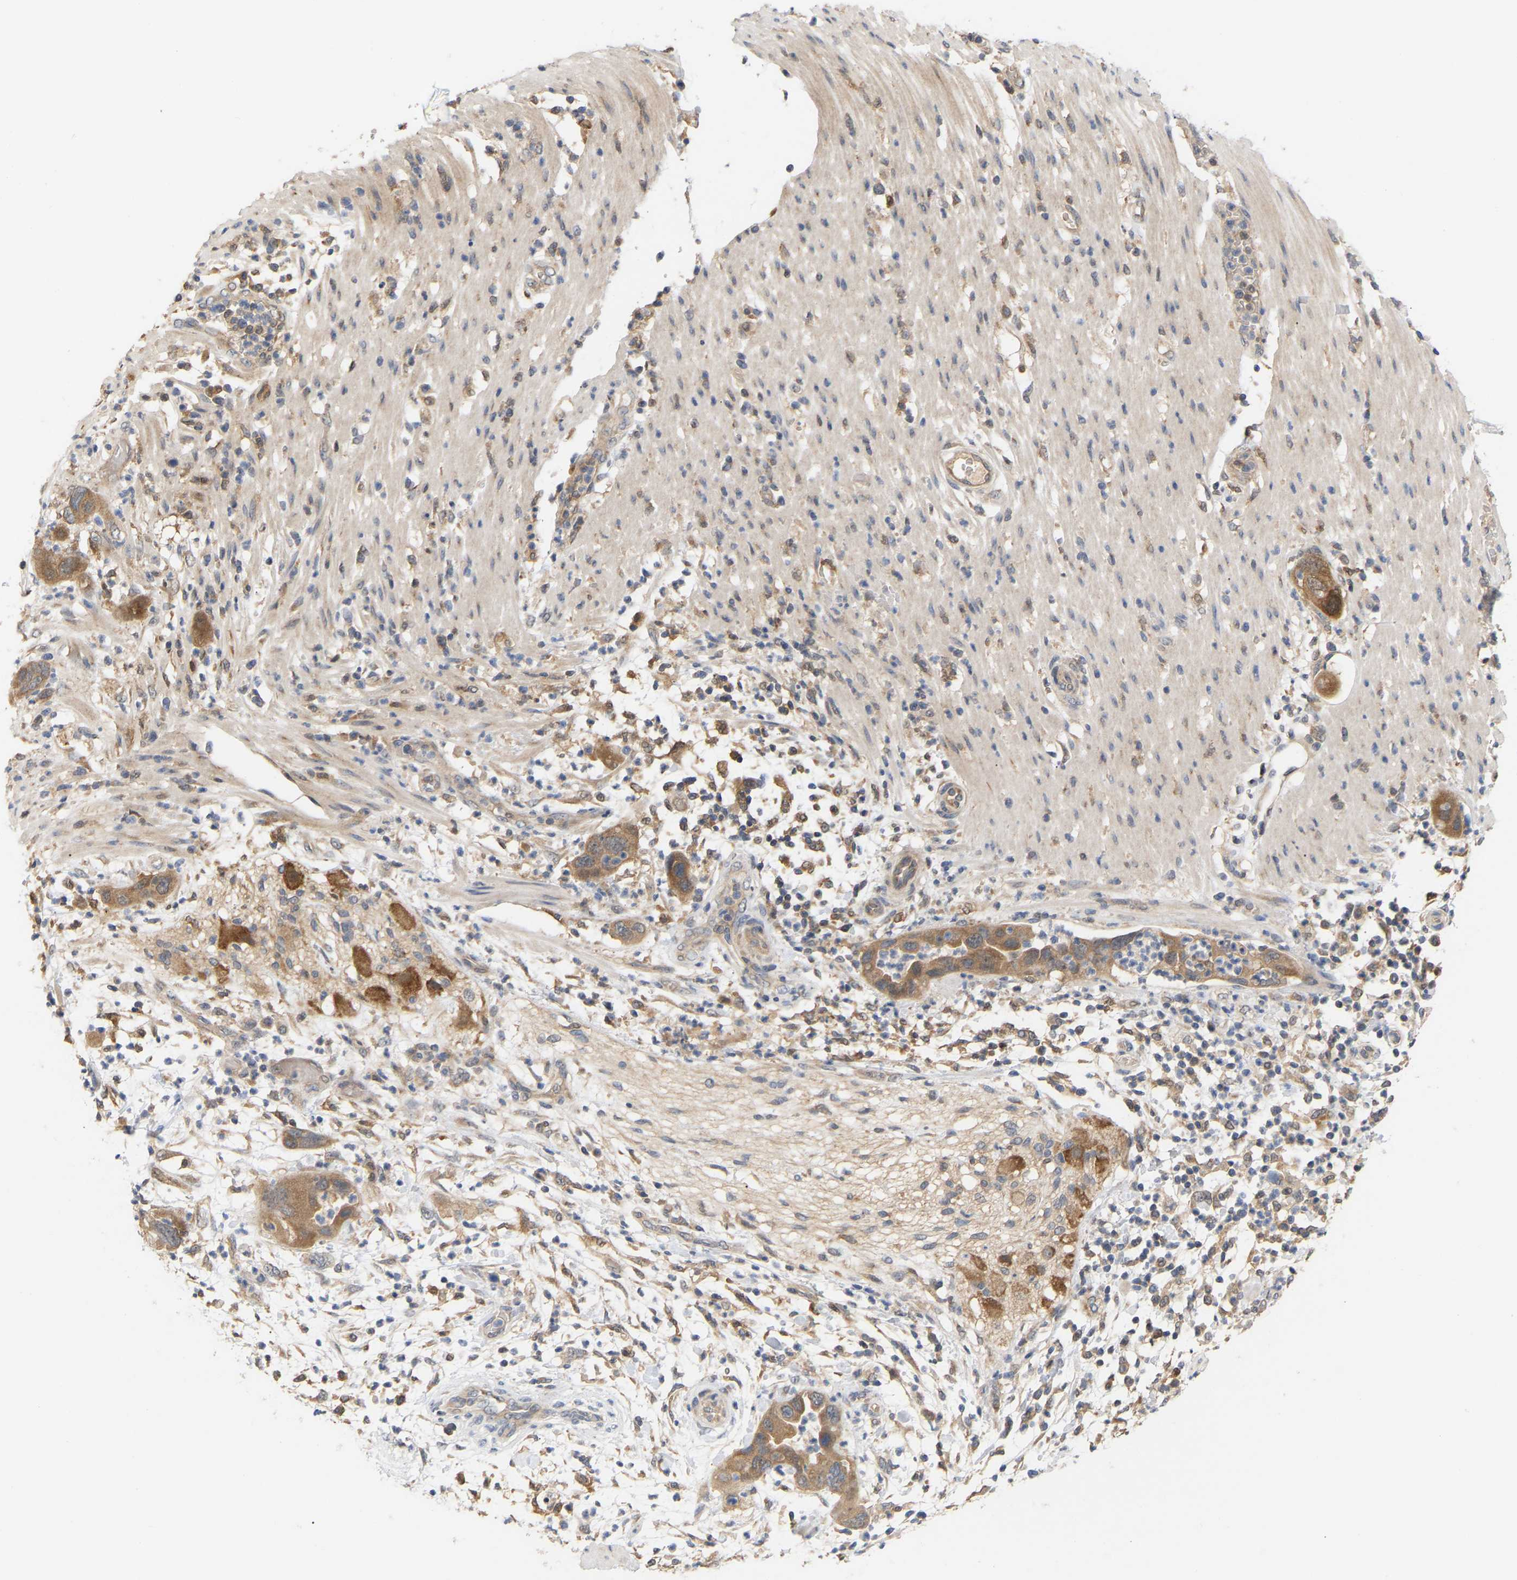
{"staining": {"intensity": "moderate", "quantity": ">75%", "location": "cytoplasmic/membranous"}, "tissue": "pancreatic cancer", "cell_type": "Tumor cells", "image_type": "cancer", "snomed": [{"axis": "morphology", "description": "Adenocarcinoma, NOS"}, {"axis": "topography", "description": "Pancreas"}], "caption": "IHC histopathology image of neoplastic tissue: human pancreatic adenocarcinoma stained using immunohistochemistry reveals medium levels of moderate protein expression localized specifically in the cytoplasmic/membranous of tumor cells, appearing as a cytoplasmic/membranous brown color.", "gene": "TPMT", "patient": {"sex": "female", "age": 71}}